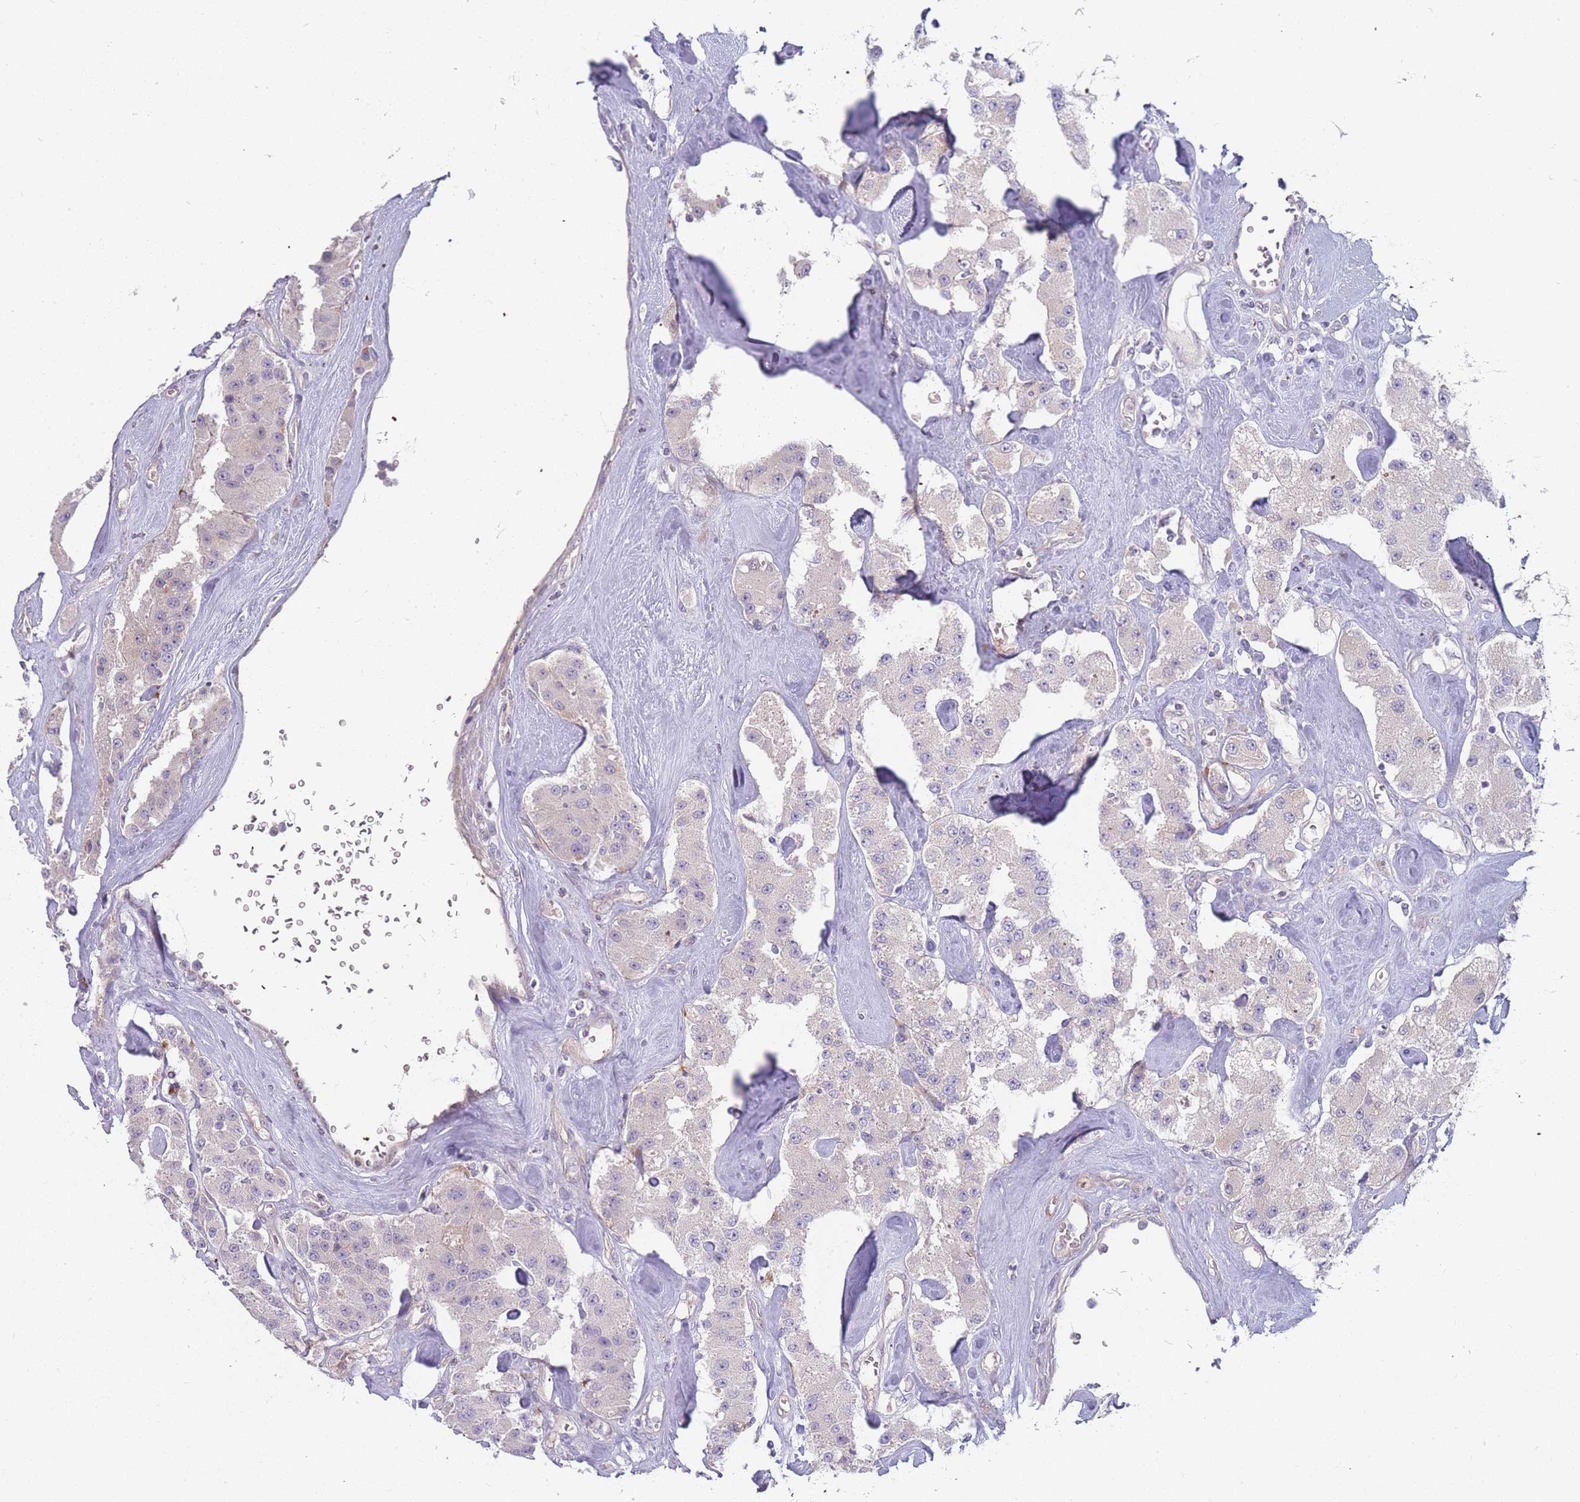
{"staining": {"intensity": "negative", "quantity": "none", "location": "none"}, "tissue": "carcinoid", "cell_type": "Tumor cells", "image_type": "cancer", "snomed": [{"axis": "morphology", "description": "Carcinoid, malignant, NOS"}, {"axis": "topography", "description": "Pancreas"}], "caption": "Carcinoid stained for a protein using immunohistochemistry demonstrates no staining tumor cells.", "gene": "SPHKAP", "patient": {"sex": "male", "age": 41}}